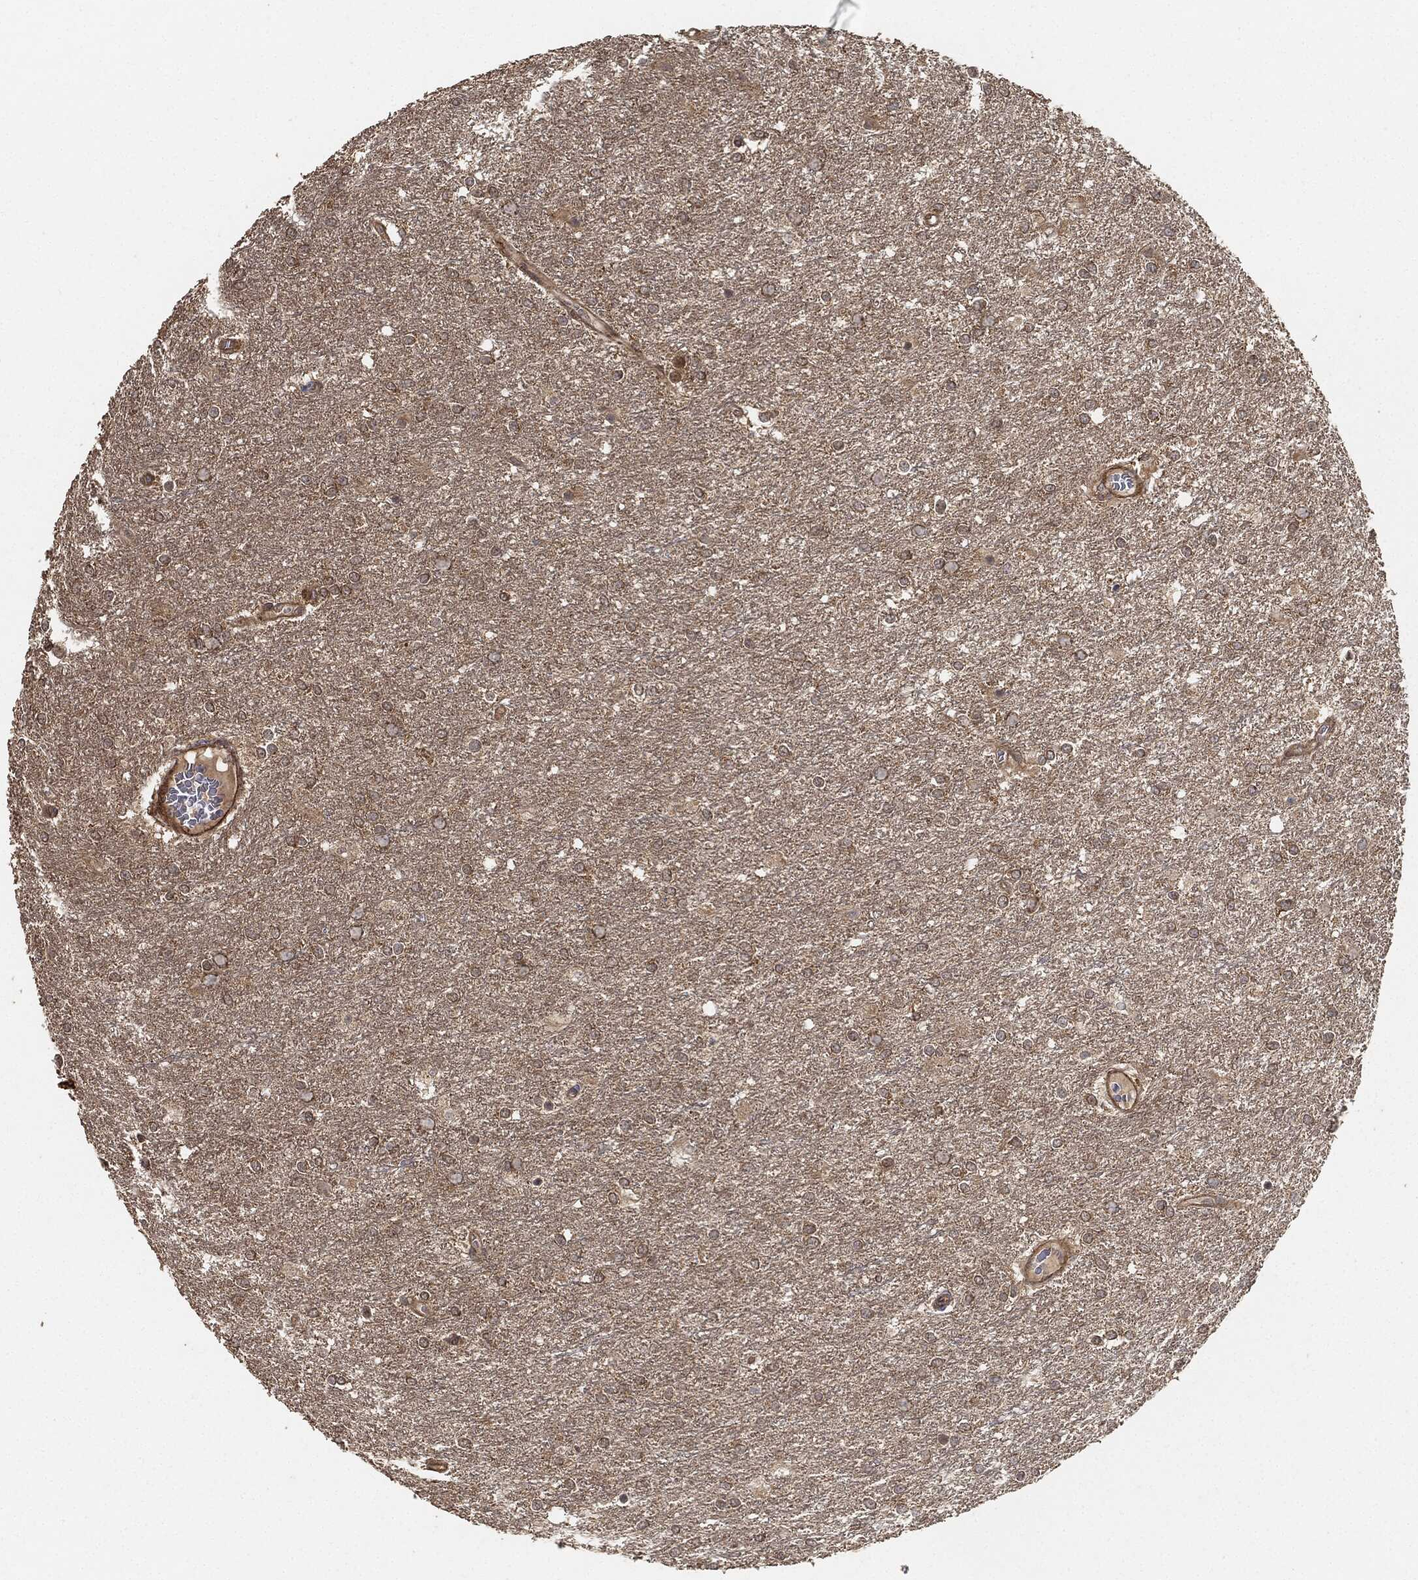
{"staining": {"intensity": "moderate", "quantity": "<25%", "location": "cytoplasmic/membranous"}, "tissue": "glioma", "cell_type": "Tumor cells", "image_type": "cancer", "snomed": [{"axis": "morphology", "description": "Glioma, malignant, High grade"}, {"axis": "topography", "description": "Brain"}], "caption": "A photomicrograph of human glioma stained for a protein demonstrates moderate cytoplasmic/membranous brown staining in tumor cells.", "gene": "TPT1", "patient": {"sex": "female", "age": 61}}